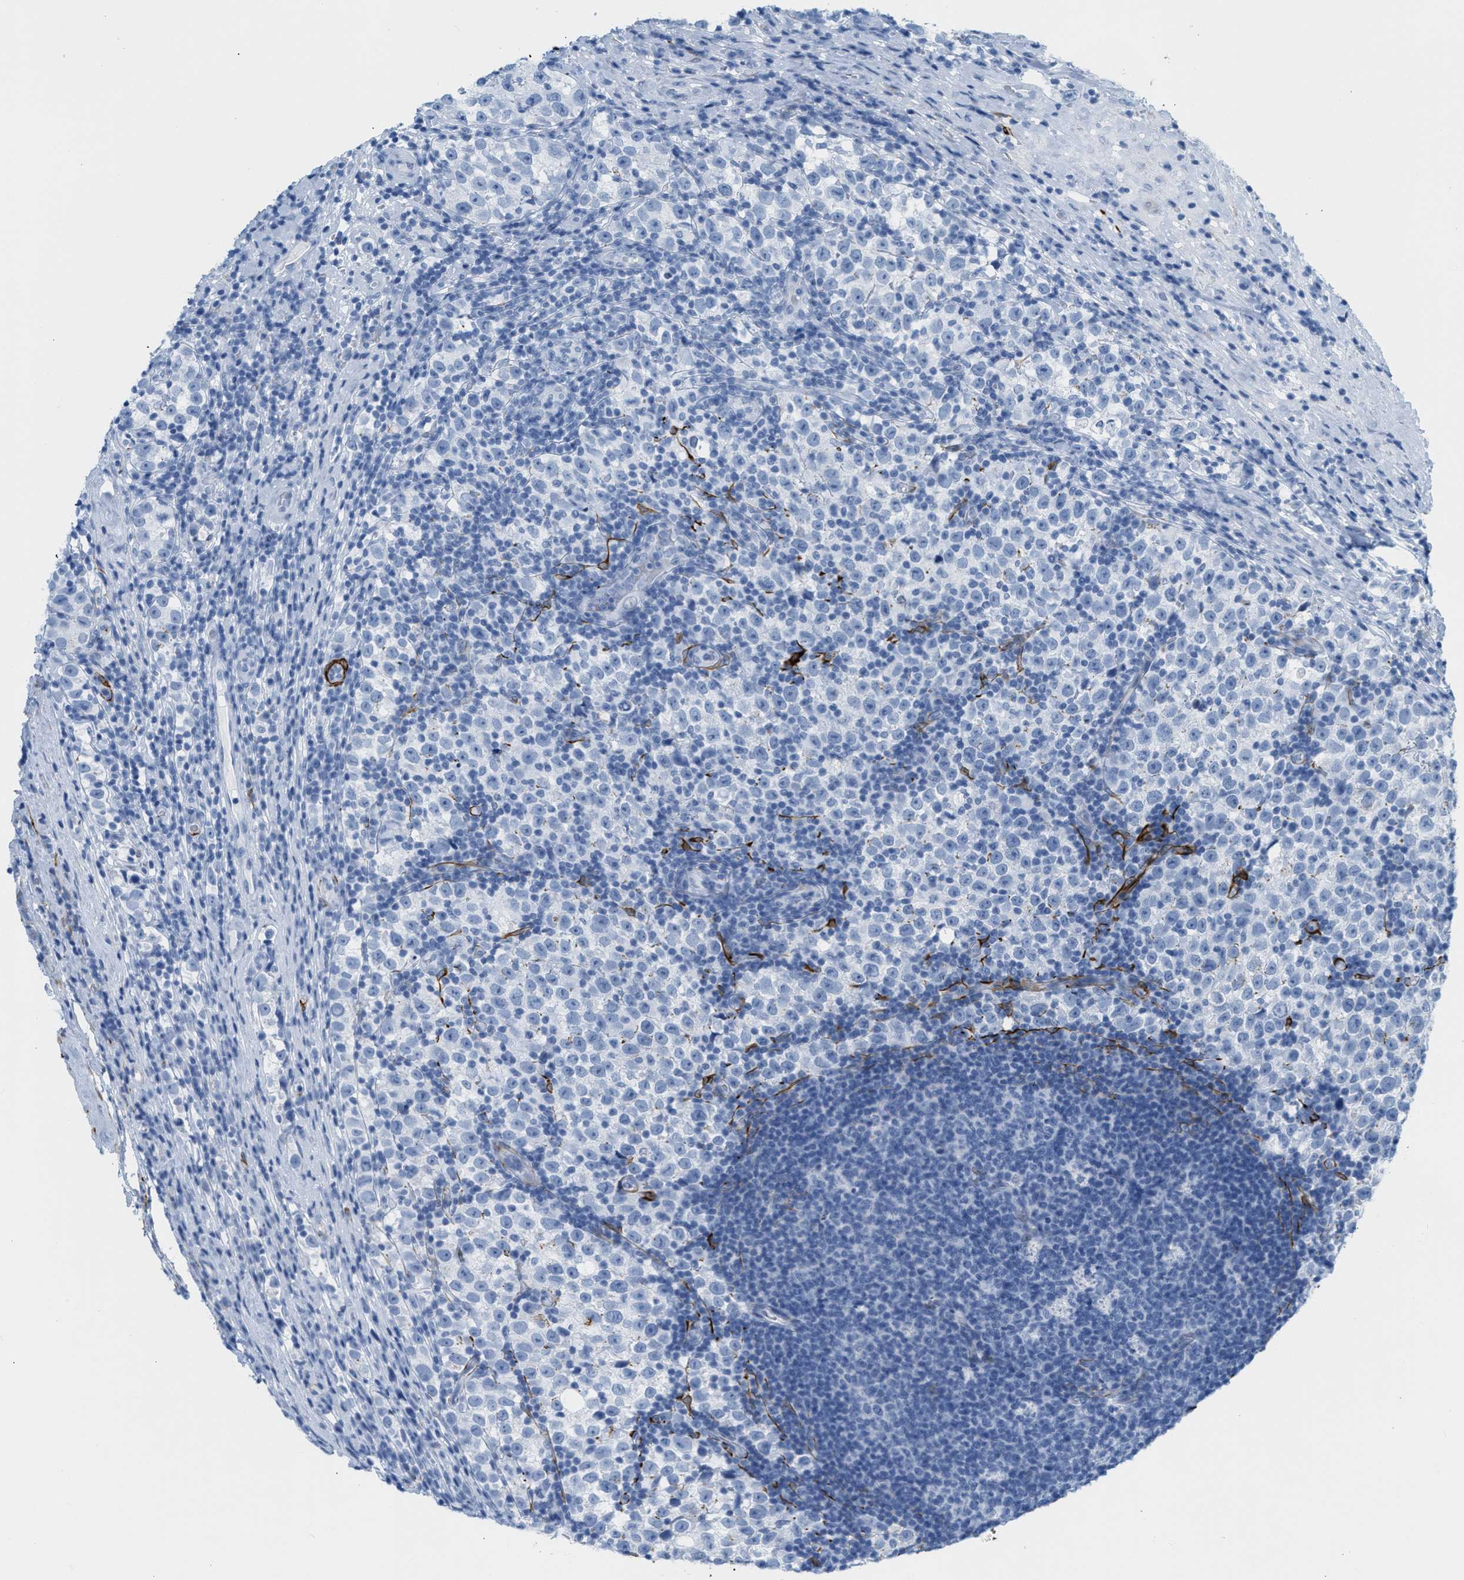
{"staining": {"intensity": "negative", "quantity": "none", "location": "none"}, "tissue": "testis cancer", "cell_type": "Tumor cells", "image_type": "cancer", "snomed": [{"axis": "morphology", "description": "Normal tissue, NOS"}, {"axis": "morphology", "description": "Seminoma, NOS"}, {"axis": "topography", "description": "Testis"}], "caption": "Histopathology image shows no protein staining in tumor cells of testis cancer tissue. The staining was performed using DAB to visualize the protein expression in brown, while the nuclei were stained in blue with hematoxylin (Magnification: 20x).", "gene": "DES", "patient": {"sex": "male", "age": 43}}